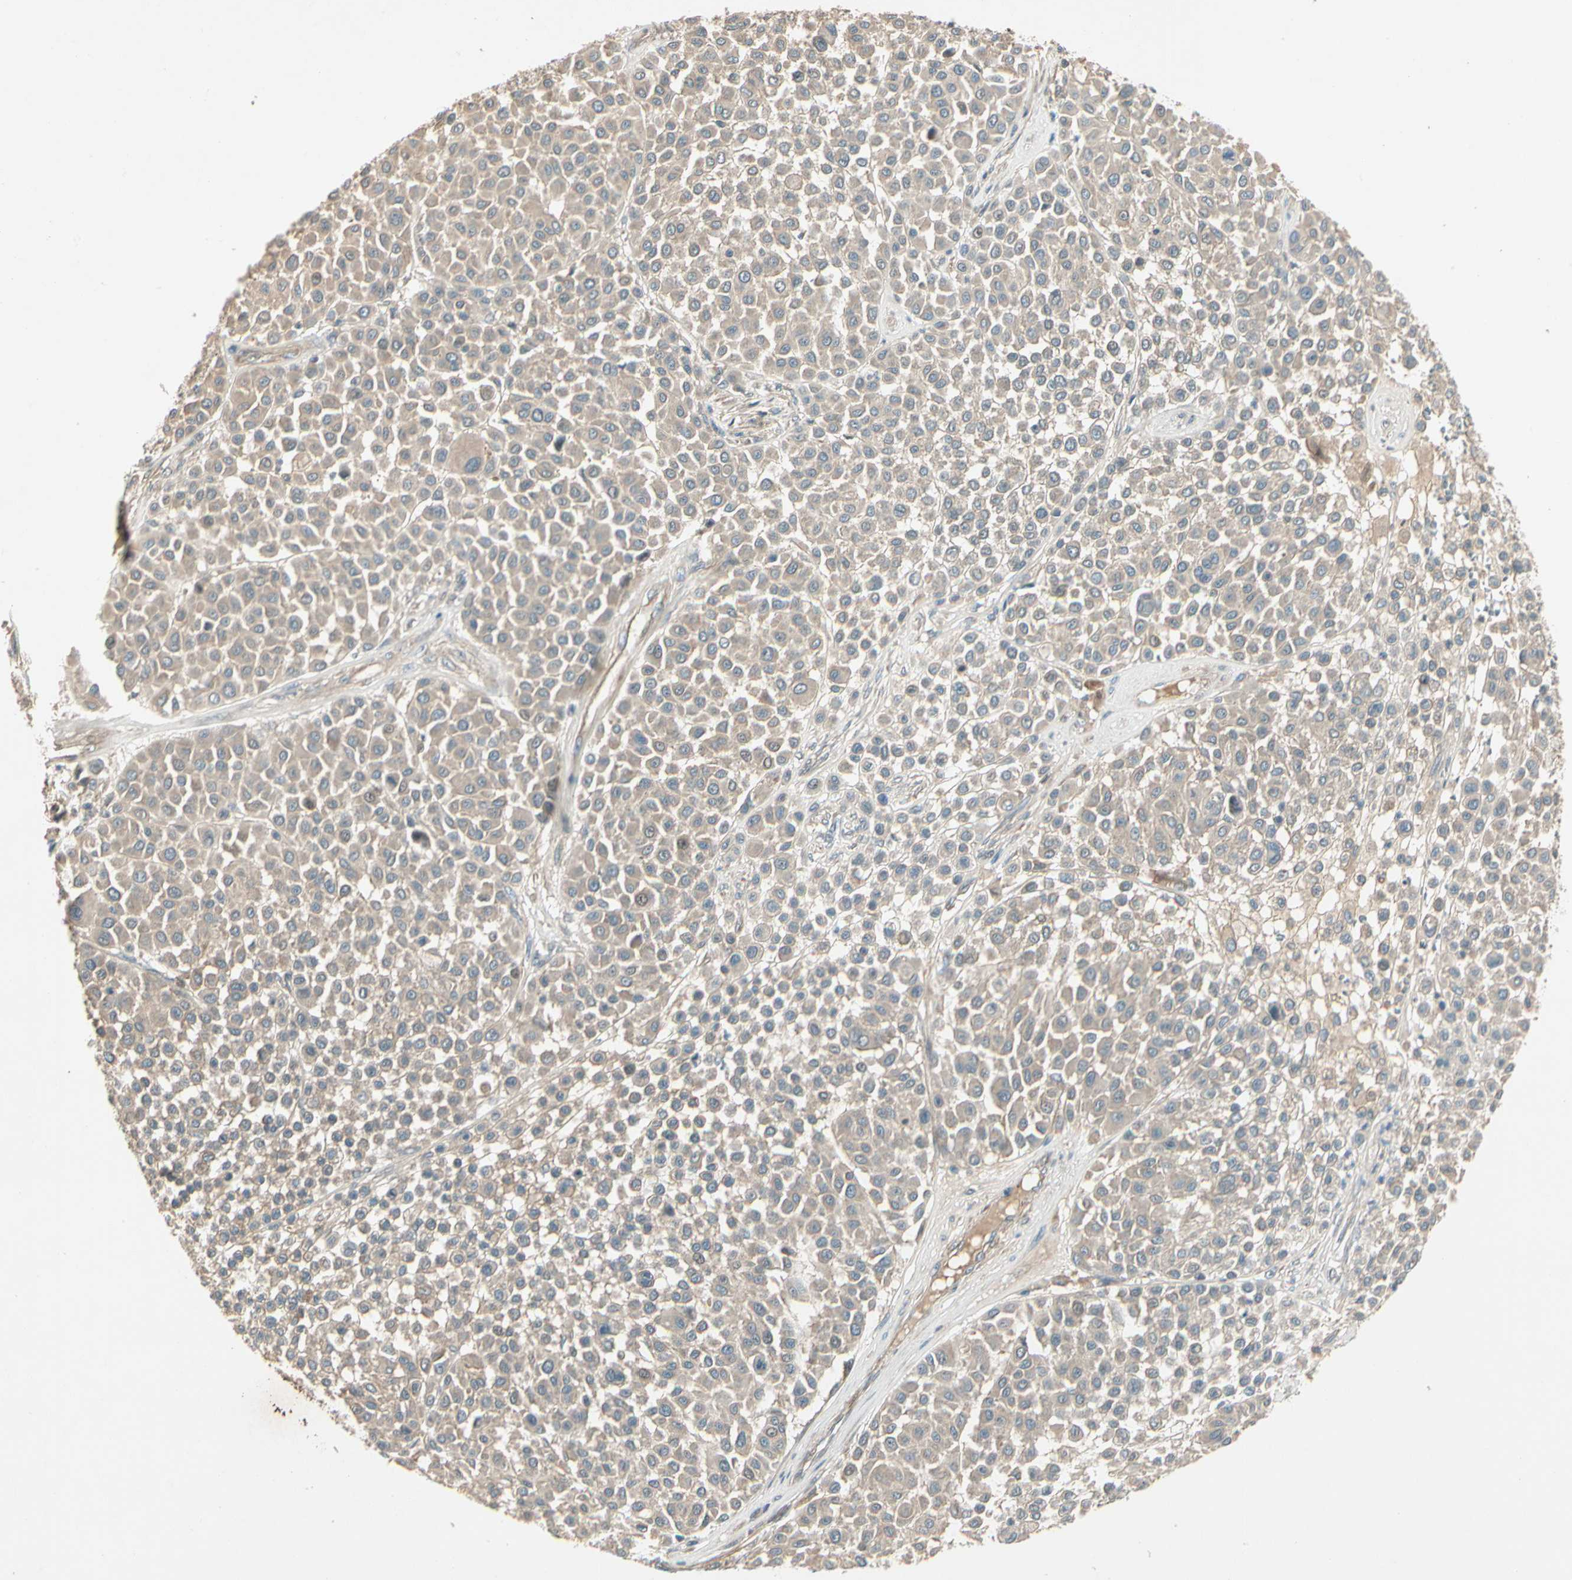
{"staining": {"intensity": "weak", "quantity": ">75%", "location": "cytoplasmic/membranous"}, "tissue": "melanoma", "cell_type": "Tumor cells", "image_type": "cancer", "snomed": [{"axis": "morphology", "description": "Malignant melanoma, Metastatic site"}, {"axis": "topography", "description": "Soft tissue"}], "caption": "A histopathology image of human melanoma stained for a protein reveals weak cytoplasmic/membranous brown staining in tumor cells.", "gene": "ACVR1", "patient": {"sex": "male", "age": 41}}